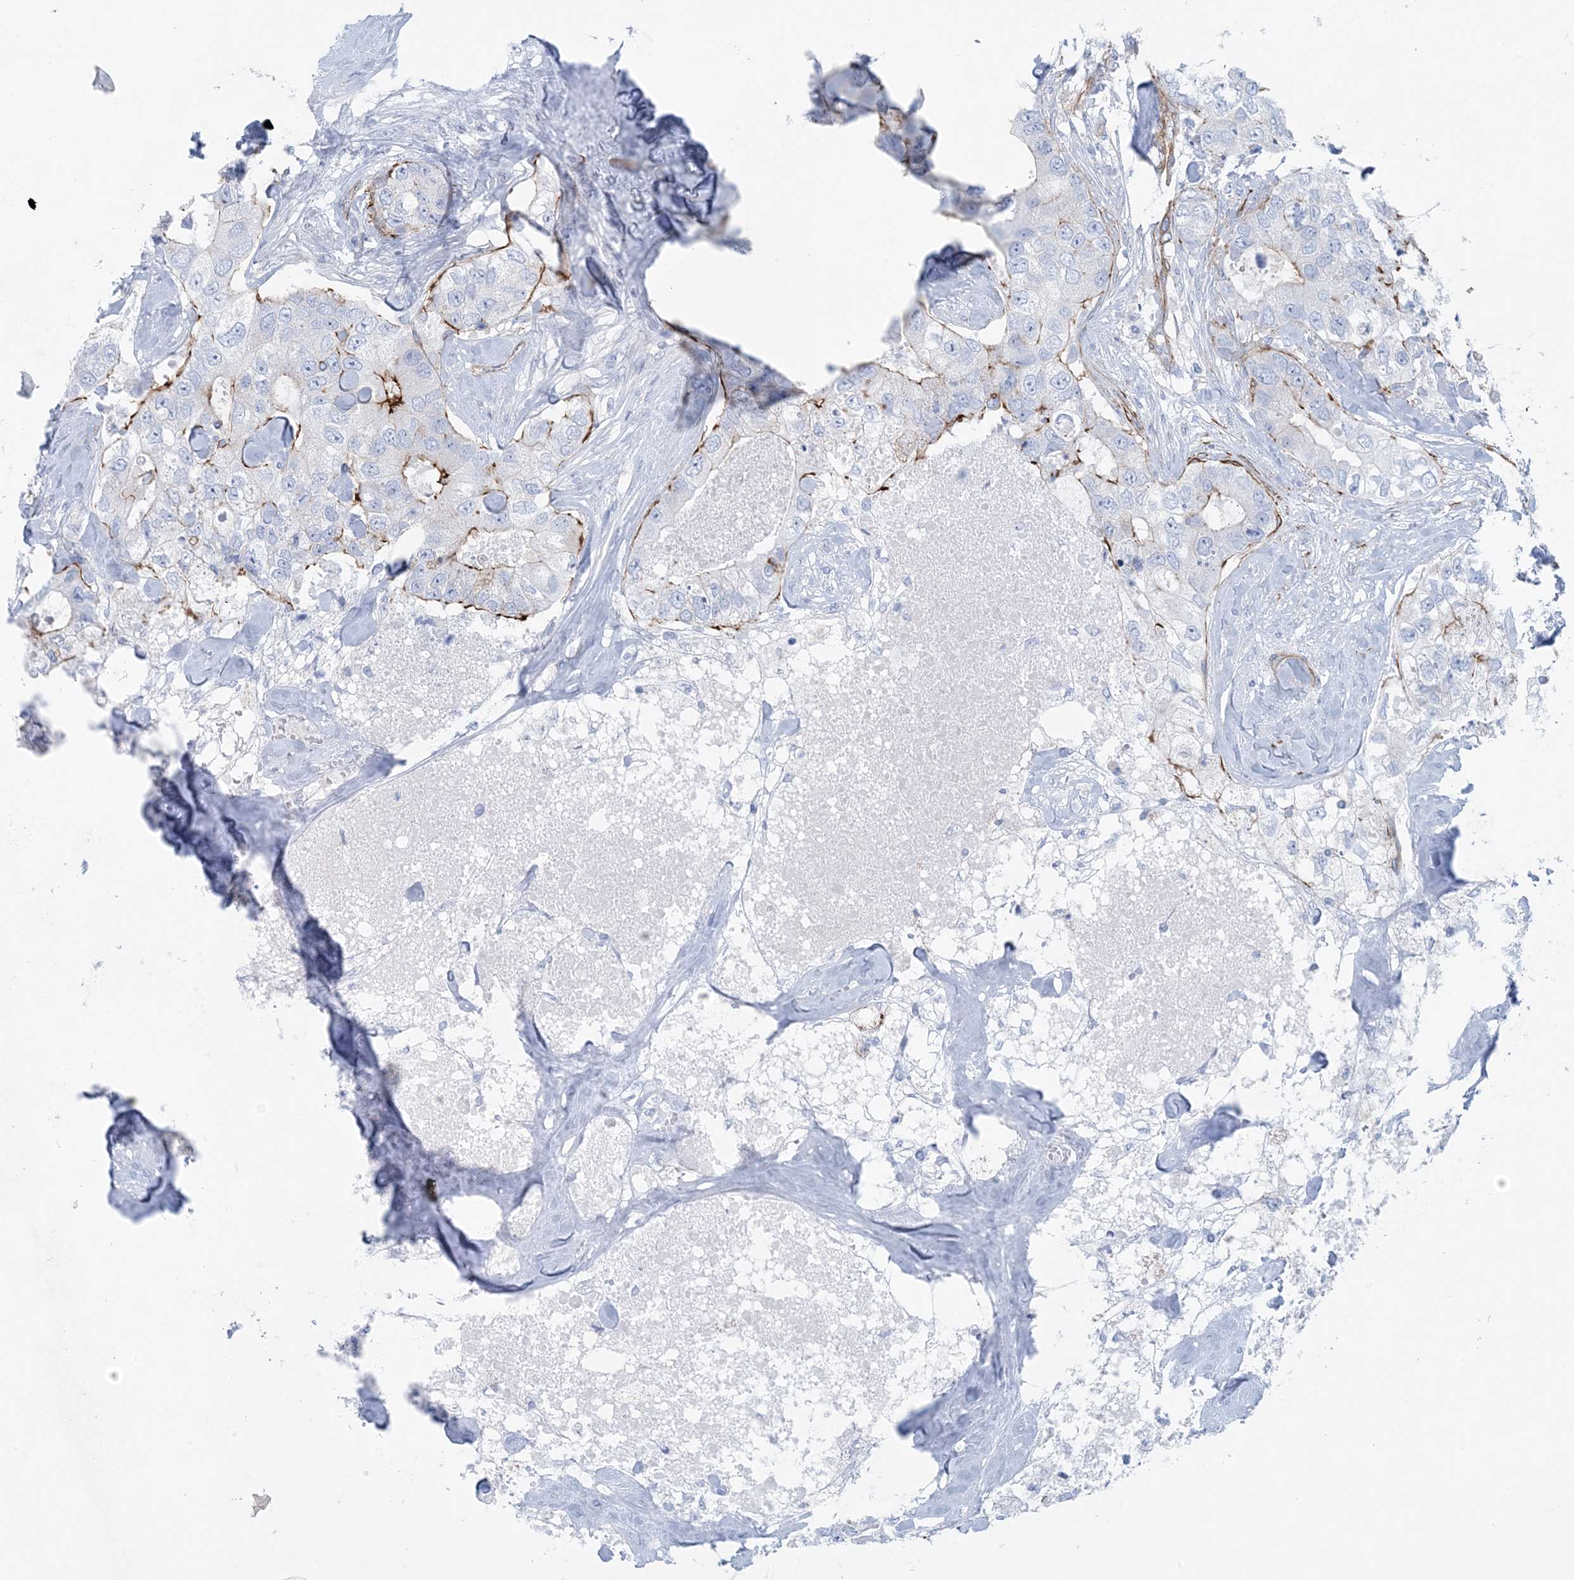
{"staining": {"intensity": "moderate", "quantity": "<25%", "location": "cytoplasmic/membranous"}, "tissue": "breast cancer", "cell_type": "Tumor cells", "image_type": "cancer", "snomed": [{"axis": "morphology", "description": "Duct carcinoma"}, {"axis": "topography", "description": "Breast"}], "caption": "Moderate cytoplasmic/membranous positivity is identified in approximately <25% of tumor cells in breast cancer. The staining was performed using DAB (3,3'-diaminobenzidine), with brown indicating positive protein expression. Nuclei are stained blue with hematoxylin.", "gene": "SHANK1", "patient": {"sex": "female", "age": 62}}